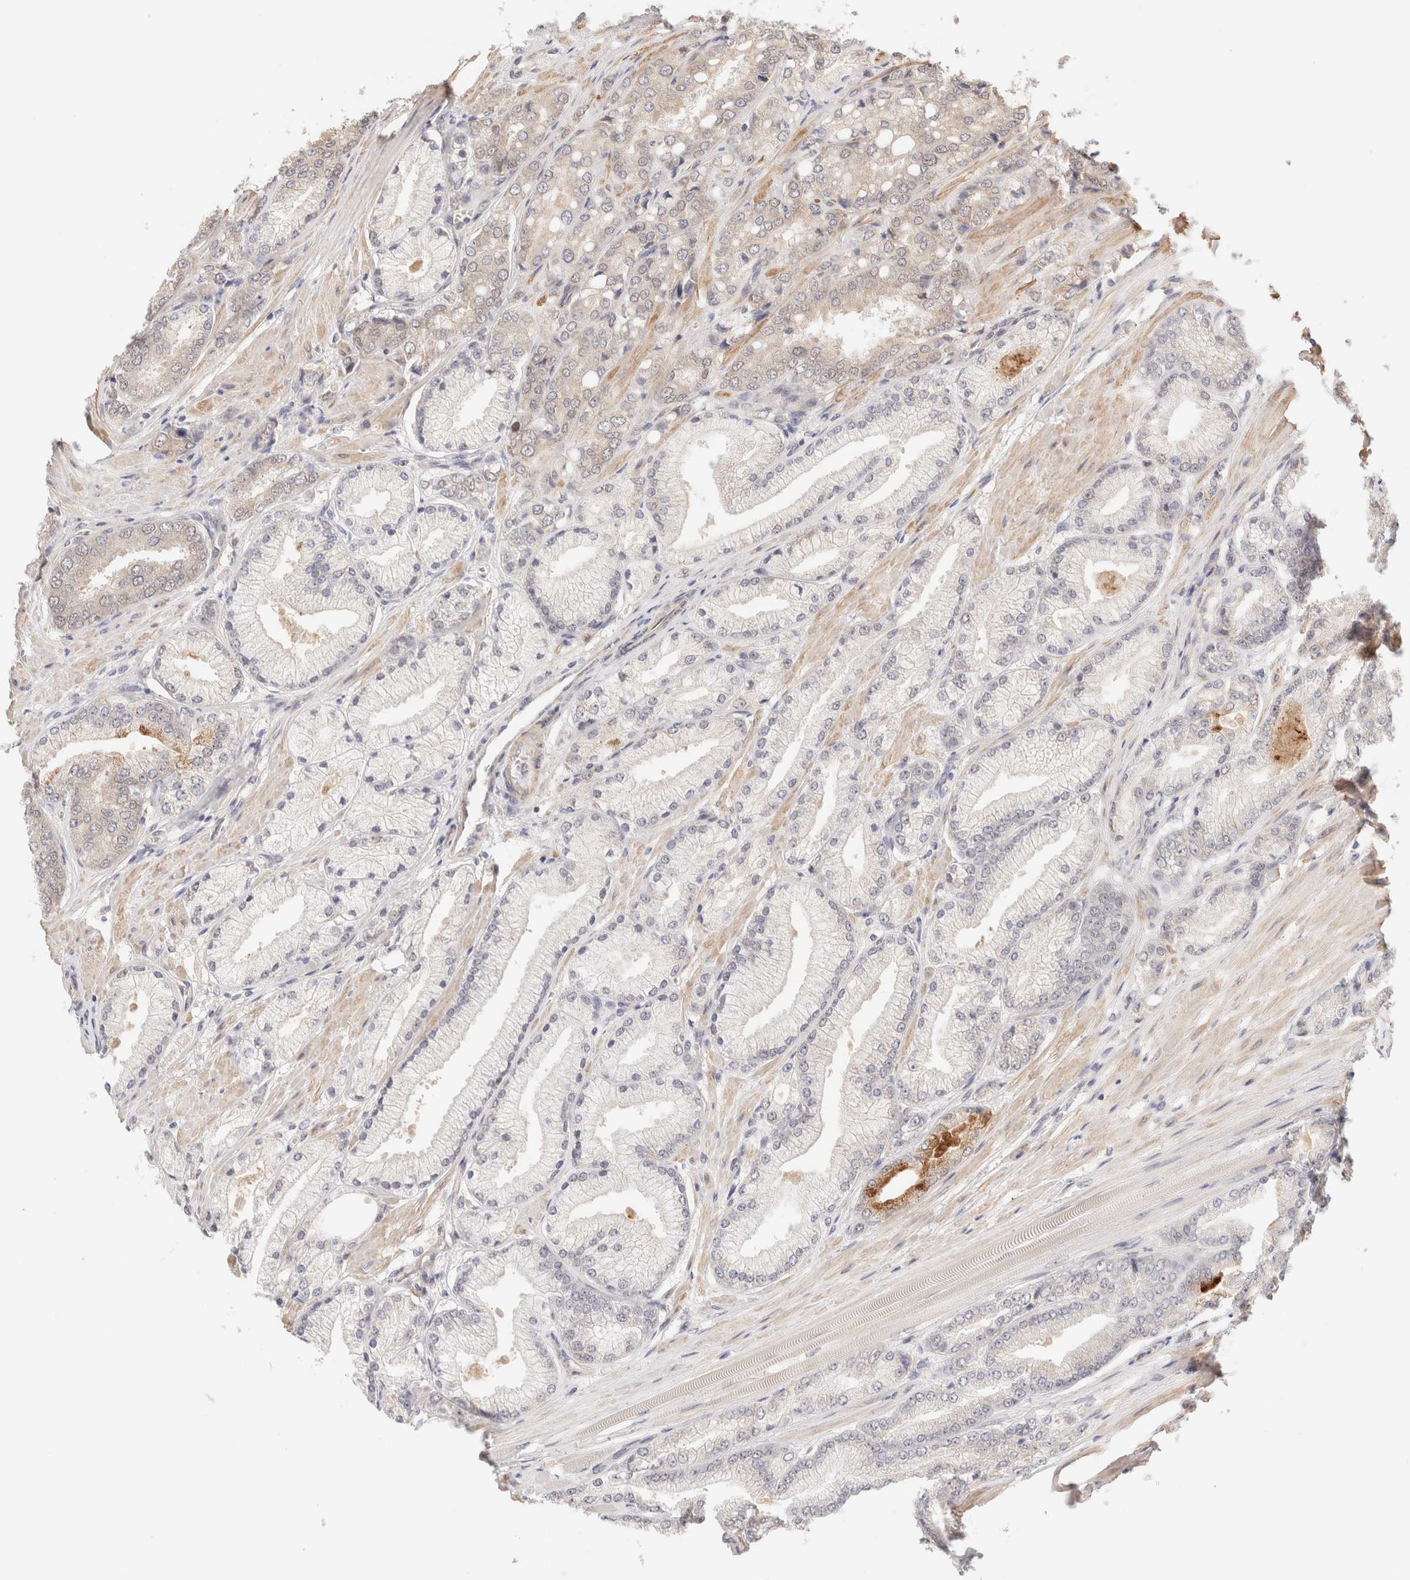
{"staining": {"intensity": "weak", "quantity": "<25%", "location": "cytoplasmic/membranous"}, "tissue": "prostate cancer", "cell_type": "Tumor cells", "image_type": "cancer", "snomed": [{"axis": "morphology", "description": "Adenocarcinoma, High grade"}, {"axis": "topography", "description": "Prostate"}], "caption": "Human high-grade adenocarcinoma (prostate) stained for a protein using IHC exhibits no expression in tumor cells.", "gene": "BRPF3", "patient": {"sex": "male", "age": 50}}